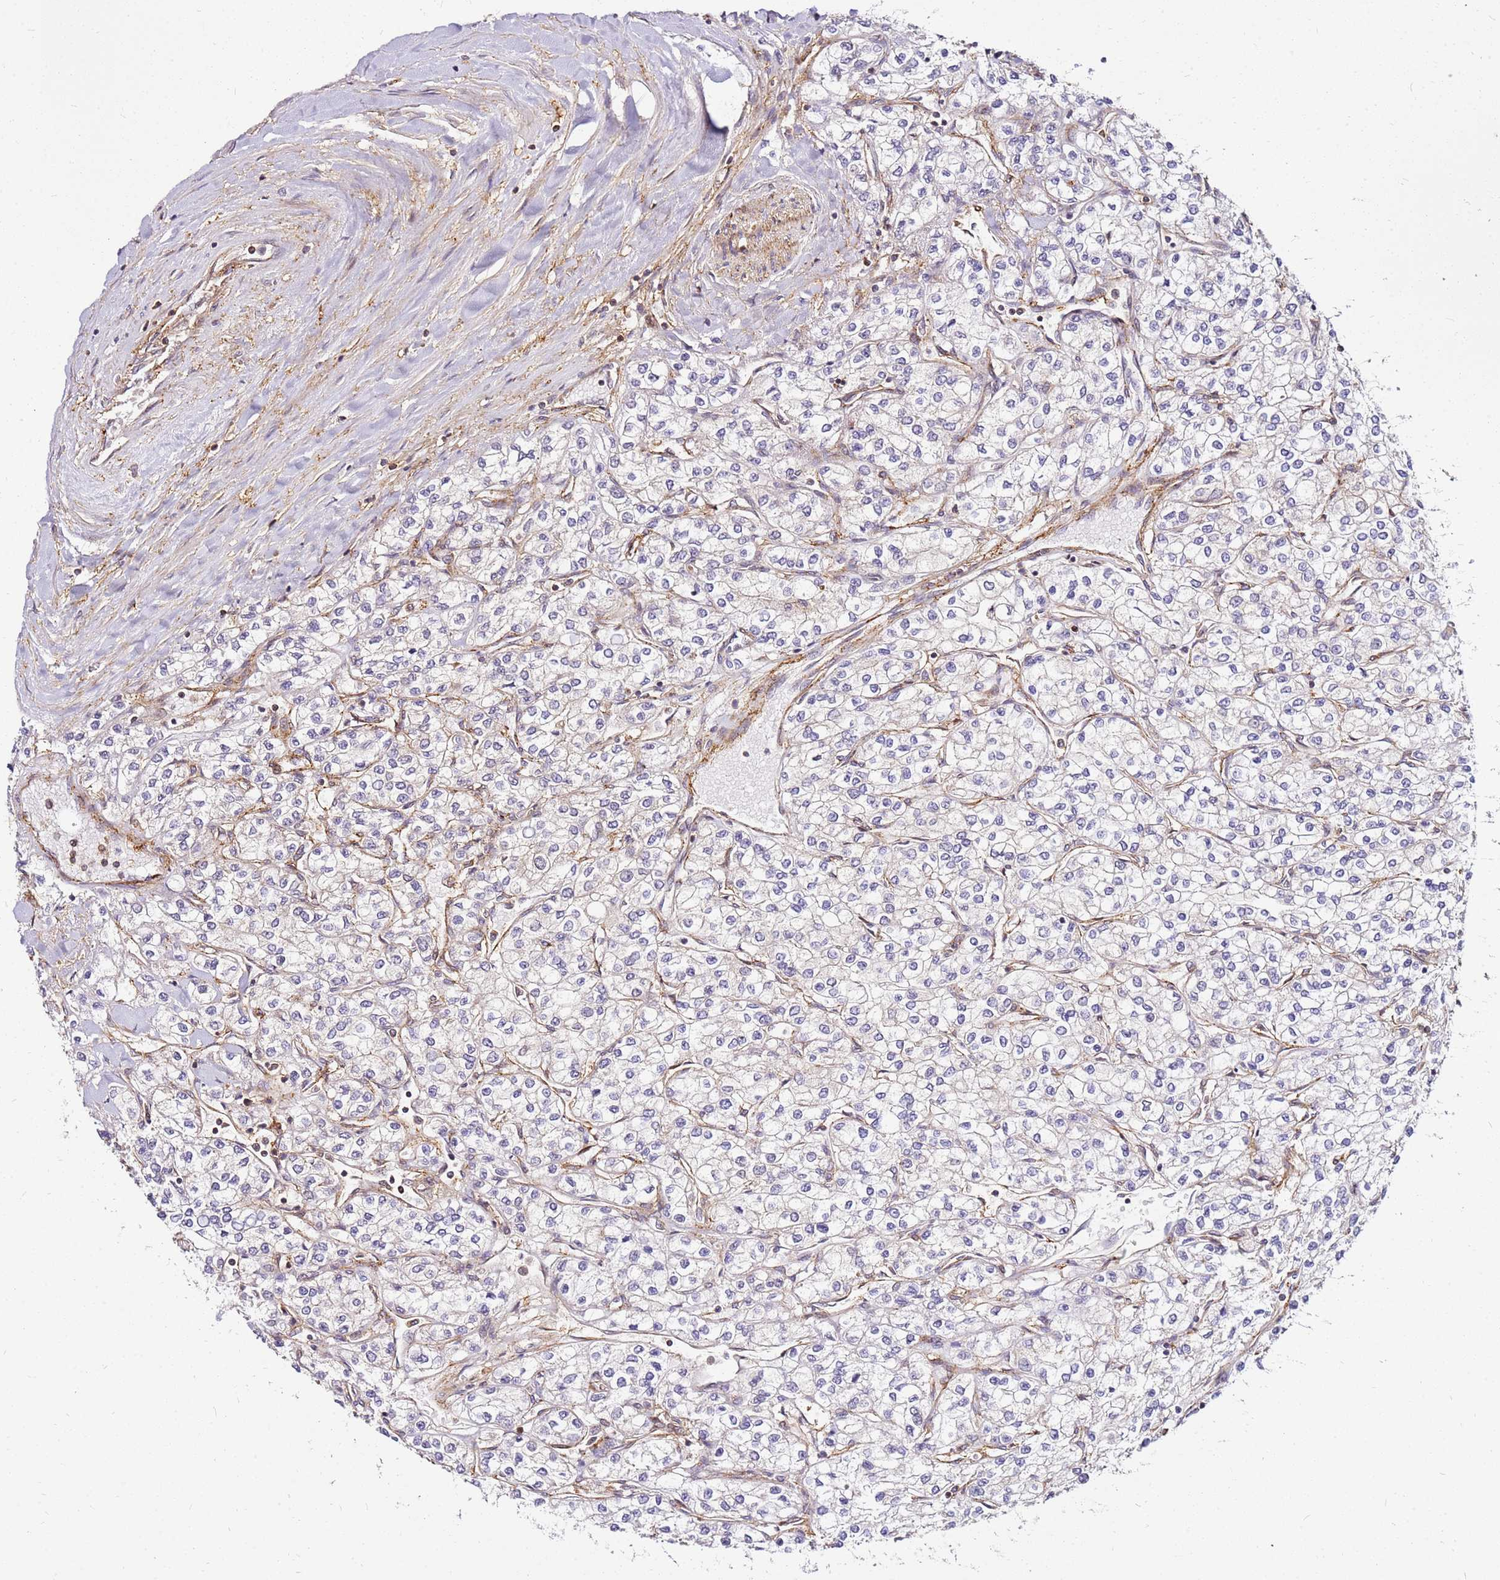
{"staining": {"intensity": "negative", "quantity": "none", "location": "none"}, "tissue": "renal cancer", "cell_type": "Tumor cells", "image_type": "cancer", "snomed": [{"axis": "morphology", "description": "Adenocarcinoma, NOS"}, {"axis": "topography", "description": "Kidney"}], "caption": "A high-resolution histopathology image shows immunohistochemistry (IHC) staining of renal adenocarcinoma, which reveals no significant positivity in tumor cells.", "gene": "PIH1D1", "patient": {"sex": "male", "age": 80}}